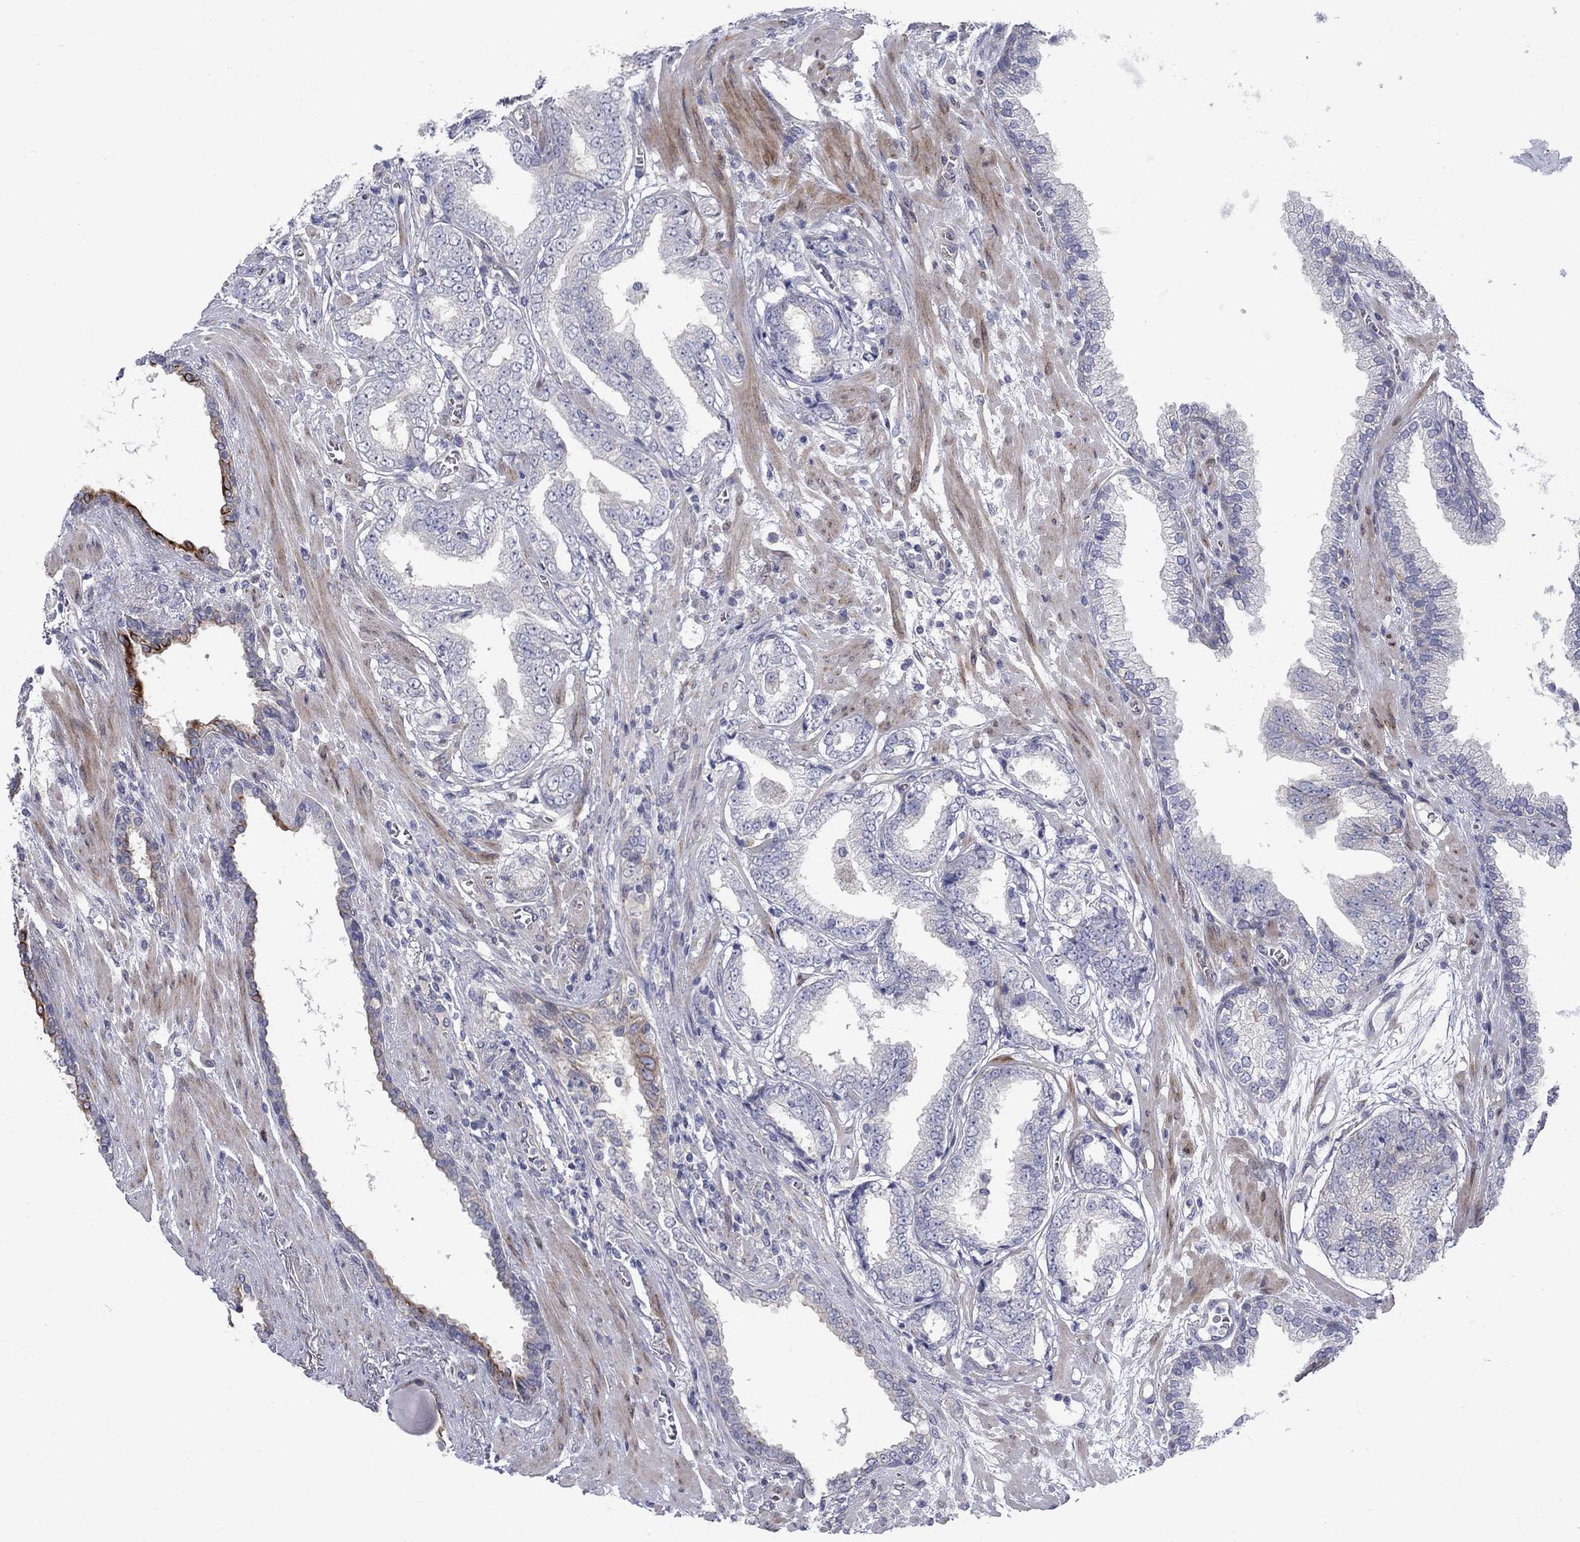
{"staining": {"intensity": "negative", "quantity": "none", "location": "none"}, "tissue": "prostate cancer", "cell_type": "Tumor cells", "image_type": "cancer", "snomed": [{"axis": "morphology", "description": "Adenocarcinoma, Low grade"}, {"axis": "topography", "description": "Prostate"}], "caption": "Prostate cancer was stained to show a protein in brown. There is no significant staining in tumor cells. (Brightfield microscopy of DAB (3,3'-diaminobenzidine) IHC at high magnification).", "gene": "FXR1", "patient": {"sex": "male", "age": 69}}